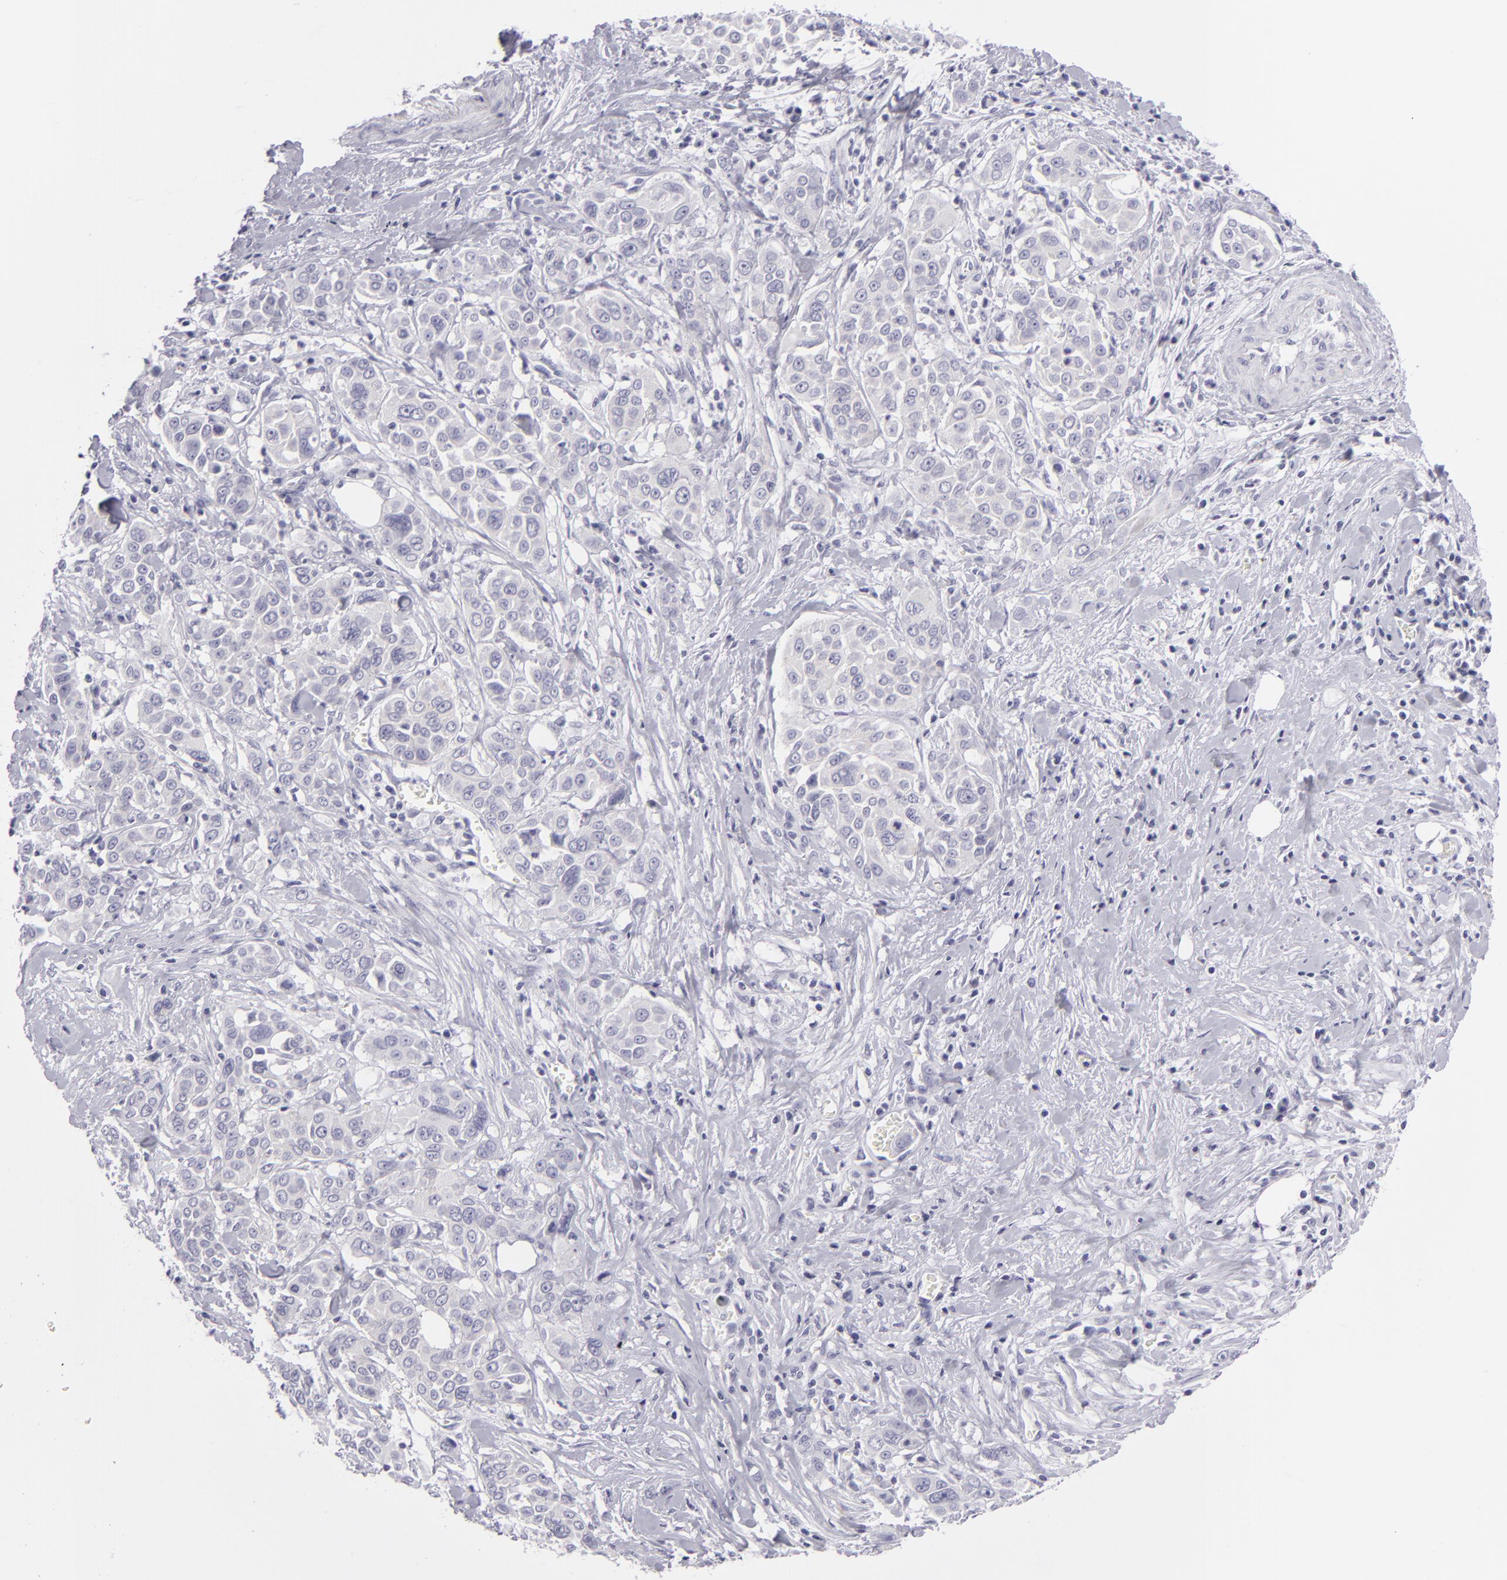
{"staining": {"intensity": "negative", "quantity": "none", "location": "none"}, "tissue": "pancreatic cancer", "cell_type": "Tumor cells", "image_type": "cancer", "snomed": [{"axis": "morphology", "description": "Adenocarcinoma, NOS"}, {"axis": "topography", "description": "Pancreas"}], "caption": "Human pancreatic cancer stained for a protein using IHC exhibits no staining in tumor cells.", "gene": "DLG4", "patient": {"sex": "female", "age": 52}}